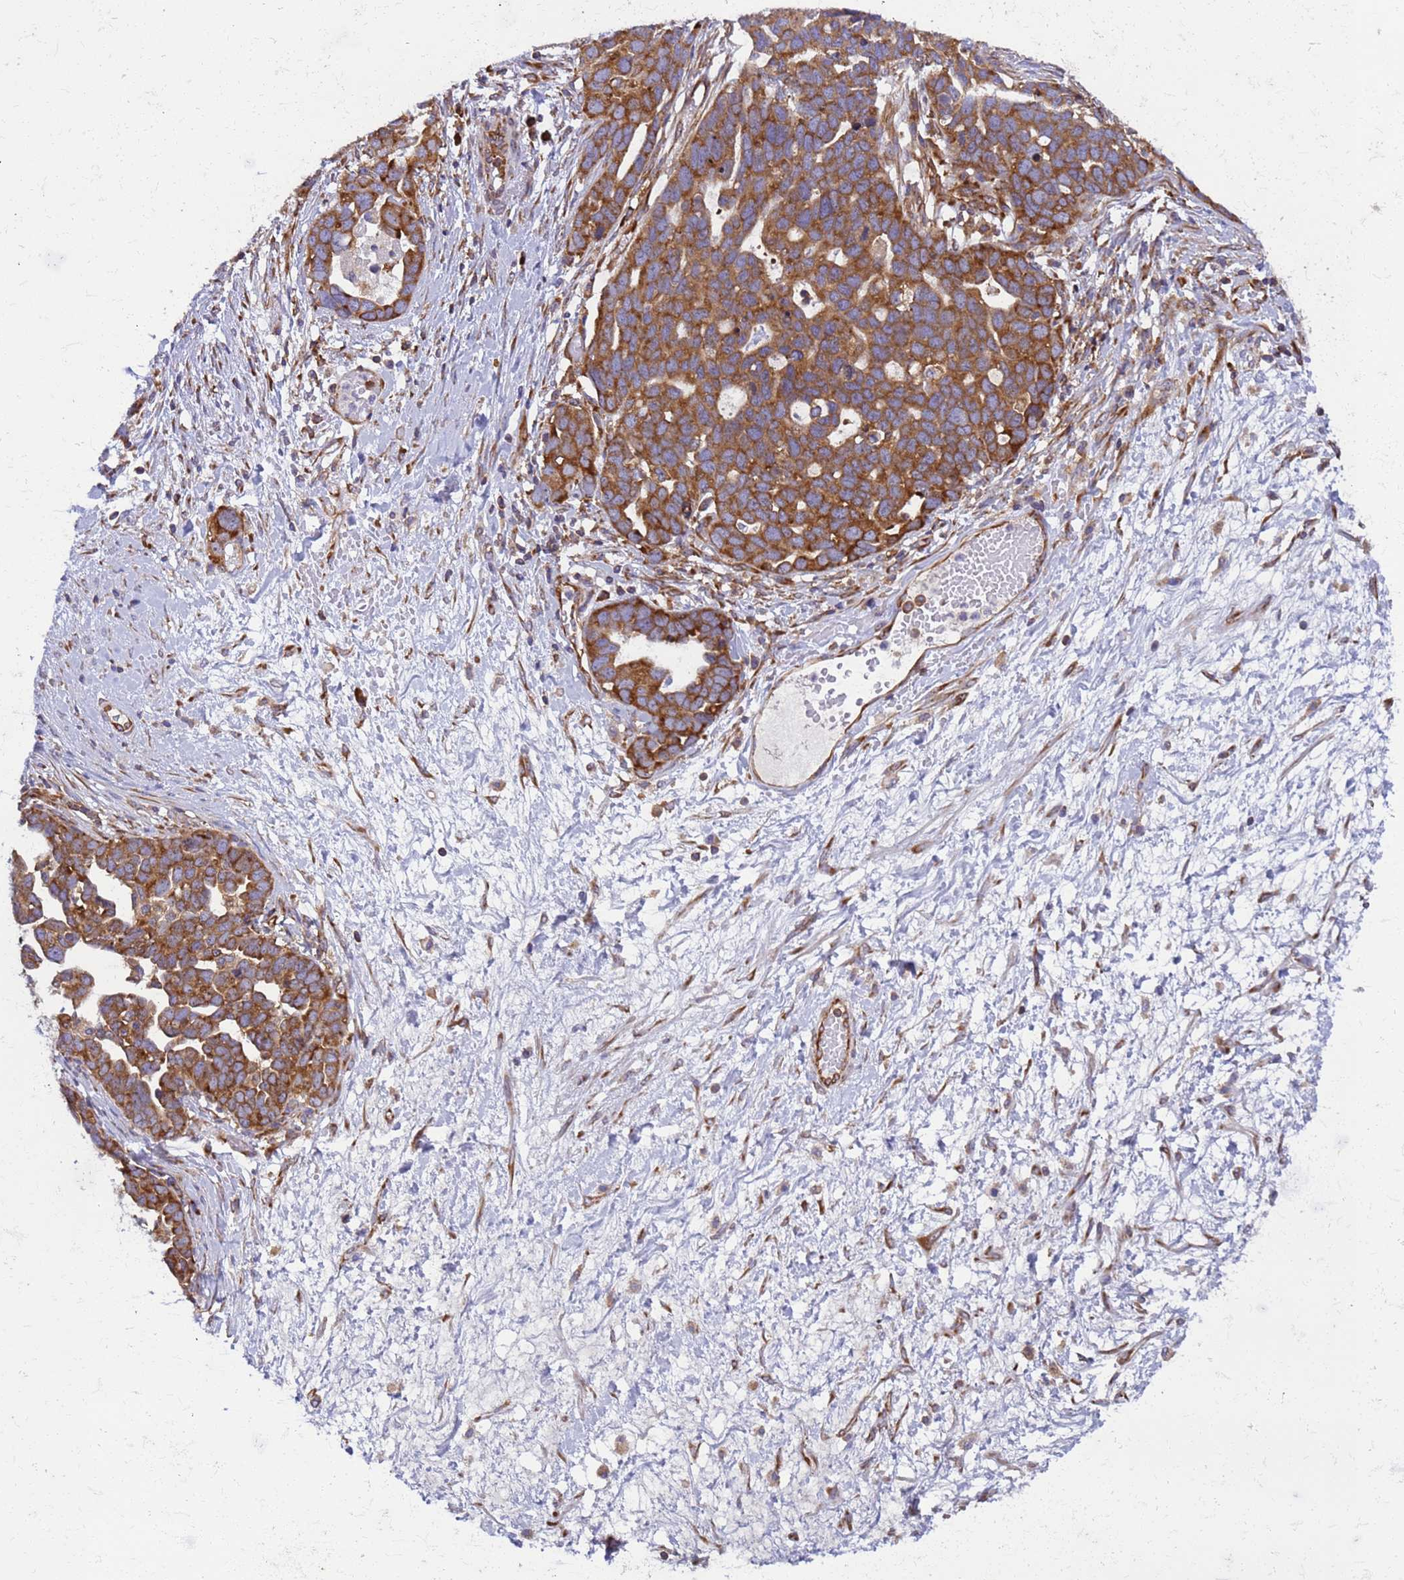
{"staining": {"intensity": "strong", "quantity": ">75%", "location": "cytoplasmic/membranous"}, "tissue": "ovarian cancer", "cell_type": "Tumor cells", "image_type": "cancer", "snomed": [{"axis": "morphology", "description": "Cystadenocarcinoma, serous, NOS"}, {"axis": "topography", "description": "Ovary"}], "caption": "This image reveals ovarian cancer (serous cystadenocarcinoma) stained with immunohistochemistry to label a protein in brown. The cytoplasmic/membranous of tumor cells show strong positivity for the protein. Nuclei are counter-stained blue.", "gene": "RPL36", "patient": {"sex": "female", "age": 54}}